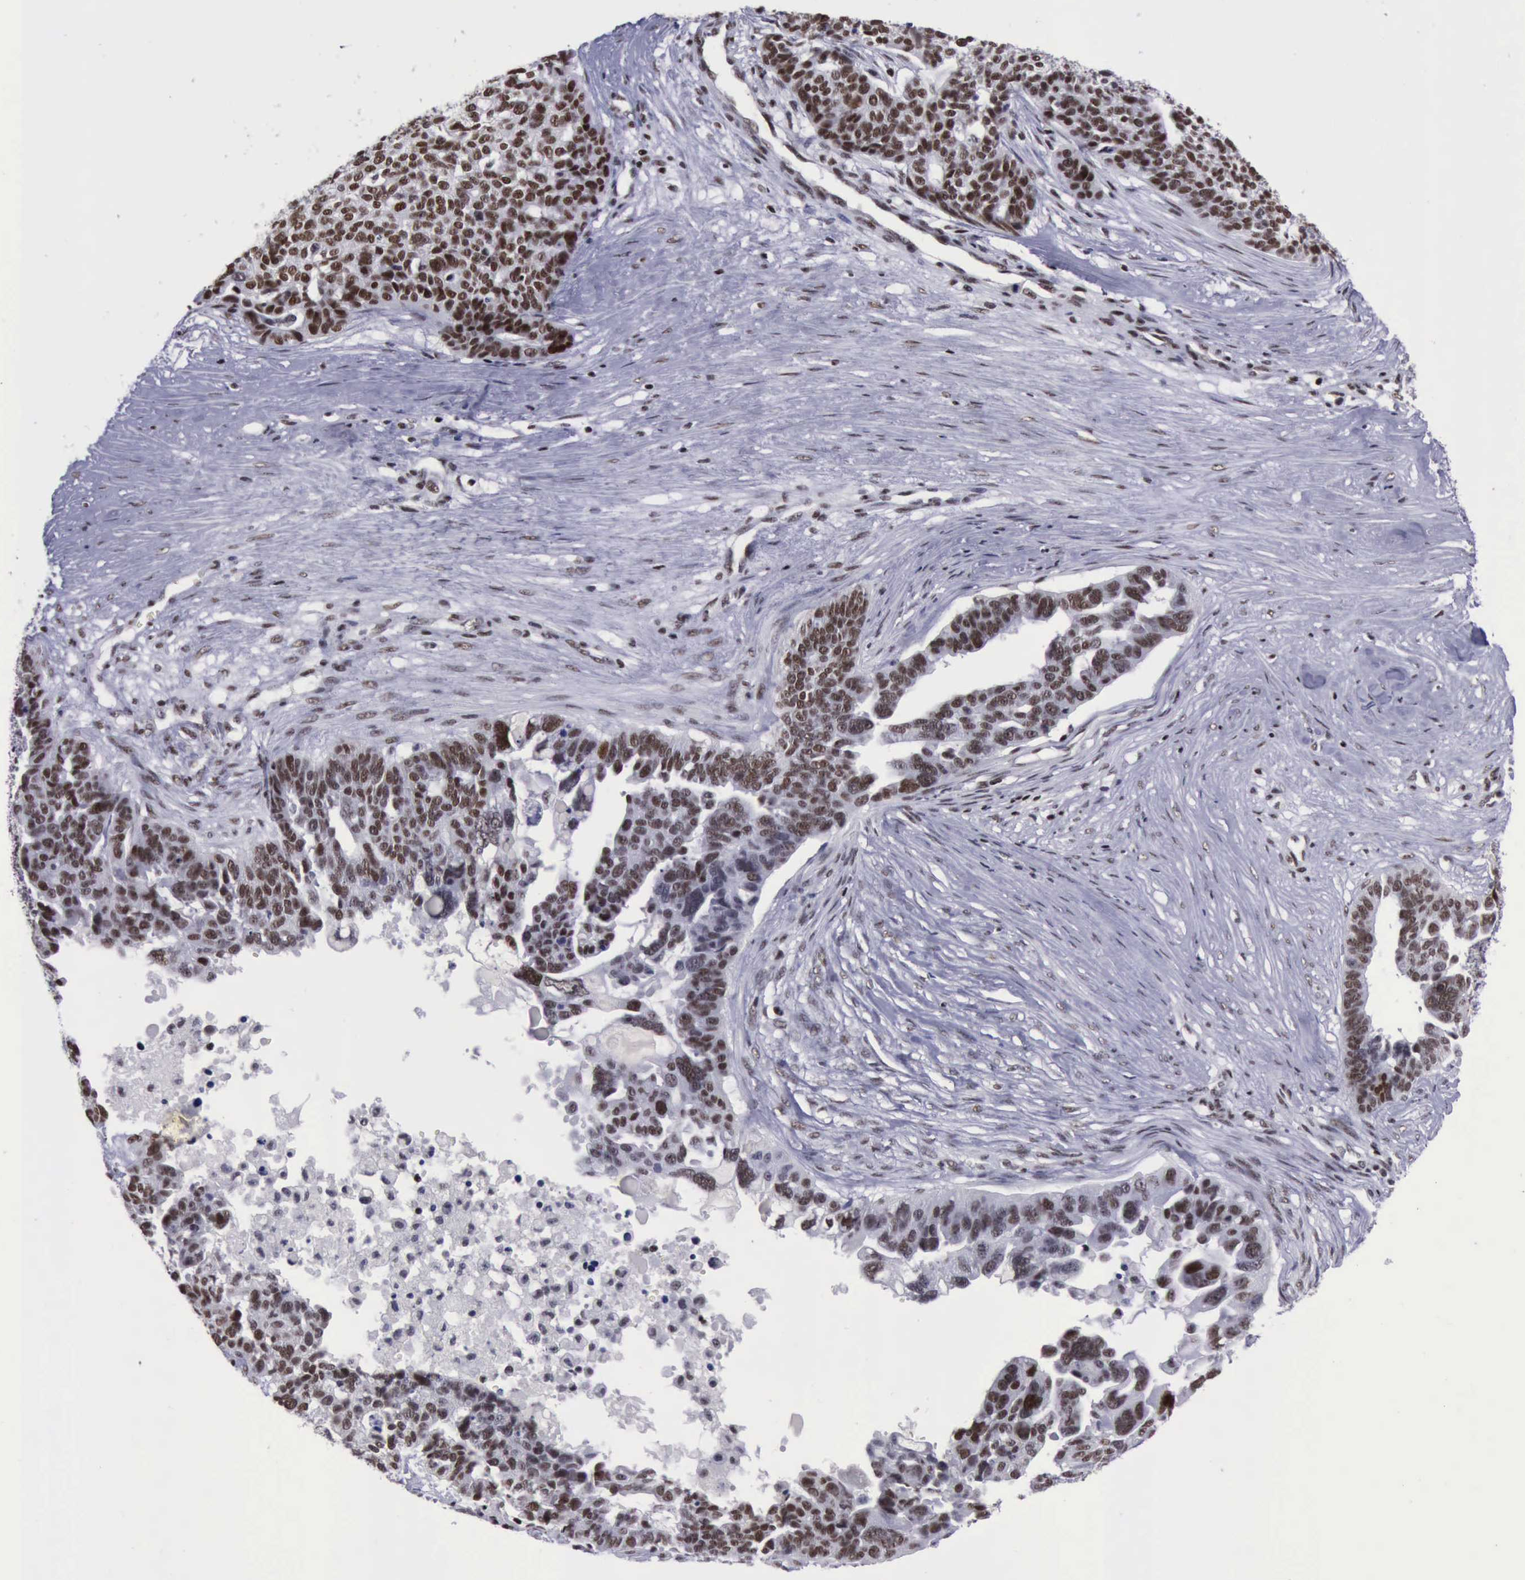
{"staining": {"intensity": "weak", "quantity": "25%-75%", "location": "nuclear"}, "tissue": "ovarian cancer", "cell_type": "Tumor cells", "image_type": "cancer", "snomed": [{"axis": "morphology", "description": "Cystadenocarcinoma, serous, NOS"}, {"axis": "topography", "description": "Ovary"}], "caption": "The immunohistochemical stain shows weak nuclear staining in tumor cells of serous cystadenocarcinoma (ovarian) tissue.", "gene": "YY1", "patient": {"sex": "female", "age": 59}}